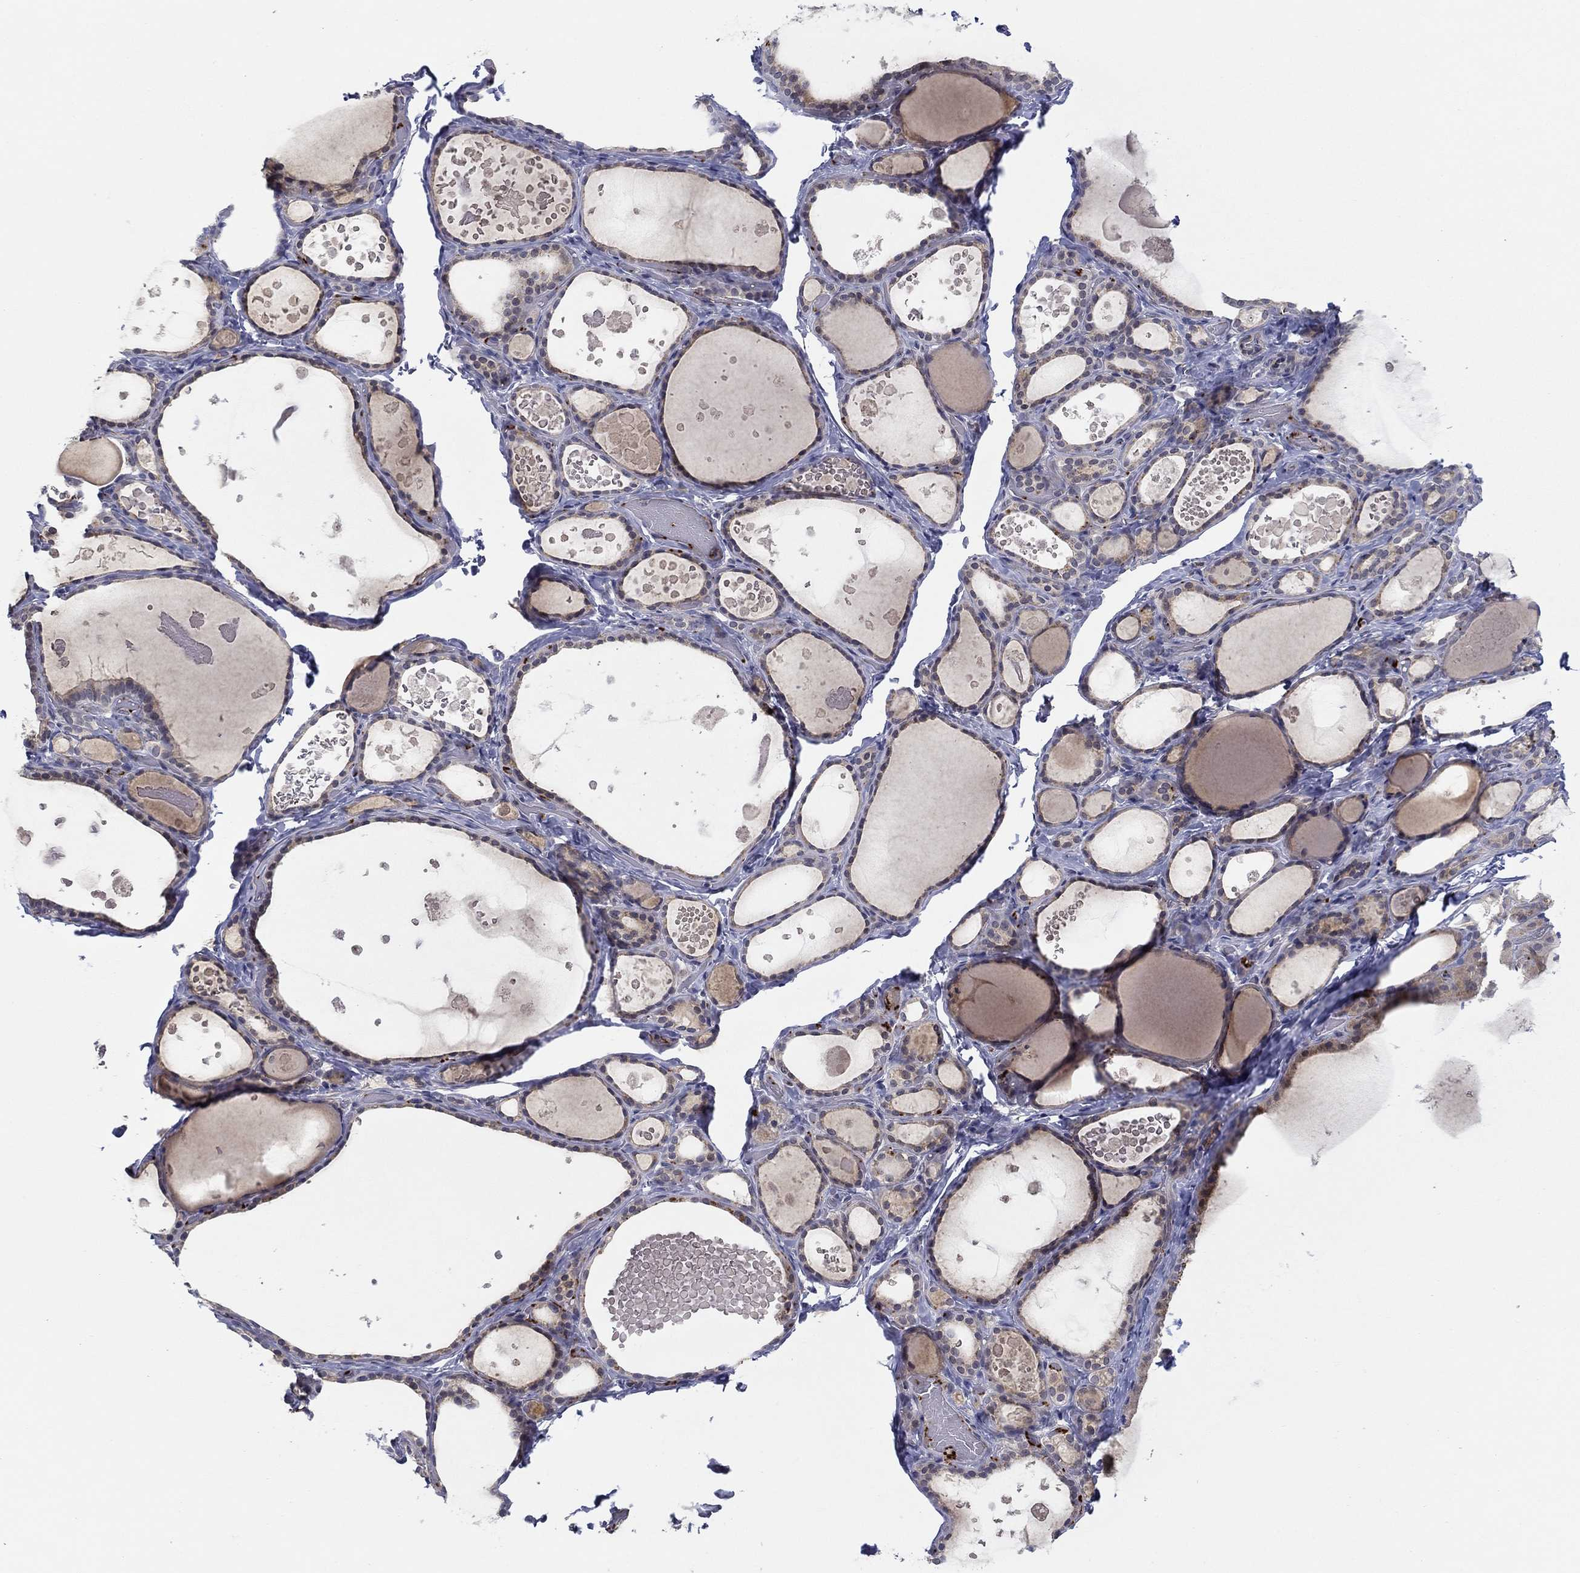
{"staining": {"intensity": "negative", "quantity": "none", "location": "none"}, "tissue": "thyroid gland", "cell_type": "Glandular cells", "image_type": "normal", "snomed": [{"axis": "morphology", "description": "Normal tissue, NOS"}, {"axis": "topography", "description": "Thyroid gland"}], "caption": "The histopathology image shows no staining of glandular cells in unremarkable thyroid gland. (IHC, brightfield microscopy, high magnification).", "gene": "ALOX12", "patient": {"sex": "female", "age": 56}}